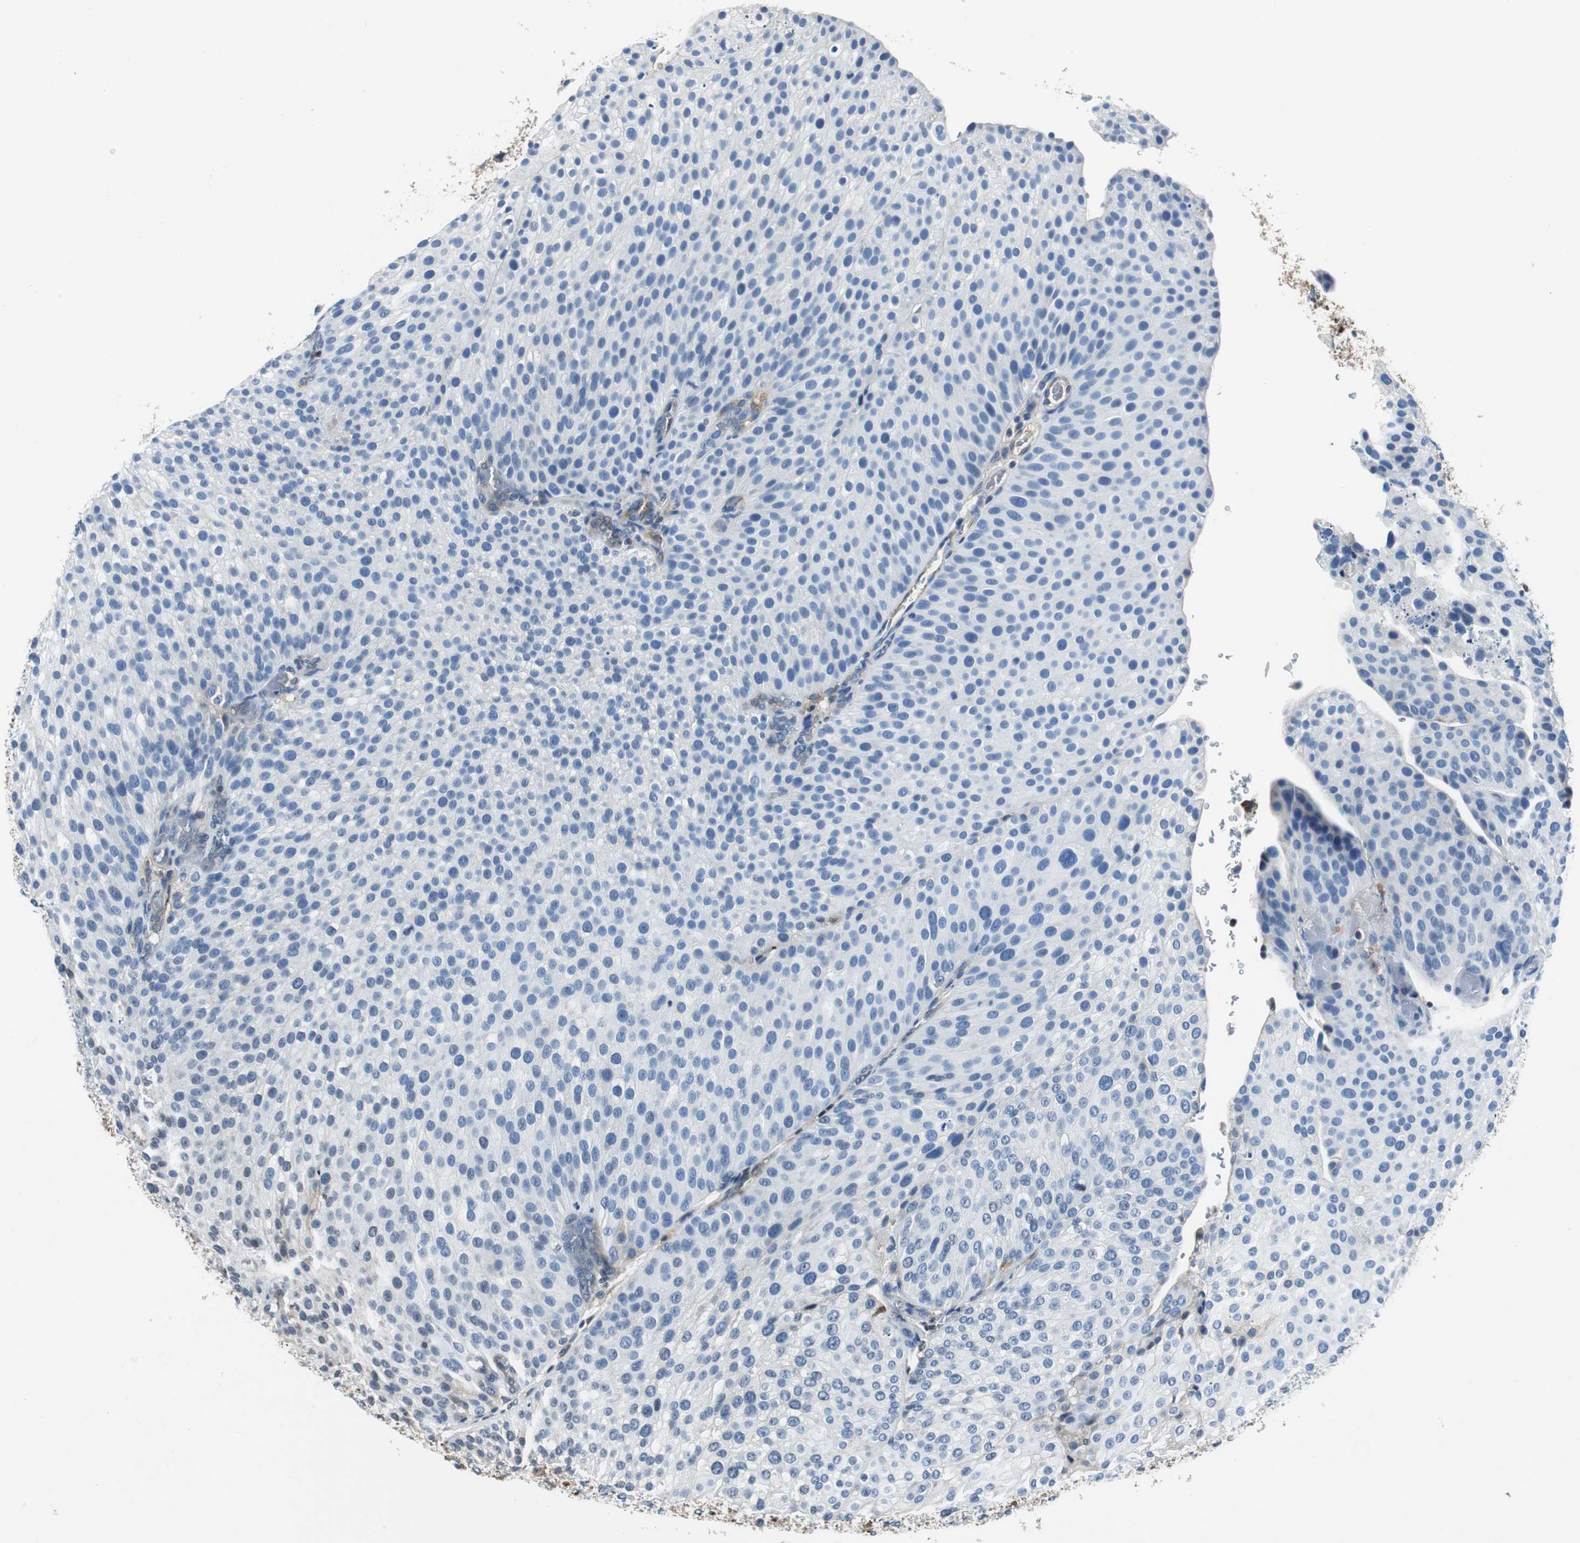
{"staining": {"intensity": "negative", "quantity": "none", "location": "none"}, "tissue": "urothelial cancer", "cell_type": "Tumor cells", "image_type": "cancer", "snomed": [{"axis": "morphology", "description": "Urothelial carcinoma, Low grade"}, {"axis": "topography", "description": "Smooth muscle"}, {"axis": "topography", "description": "Urinary bladder"}], "caption": "Human urothelial carcinoma (low-grade) stained for a protein using IHC reveals no staining in tumor cells.", "gene": "ORM1", "patient": {"sex": "male", "age": 60}}